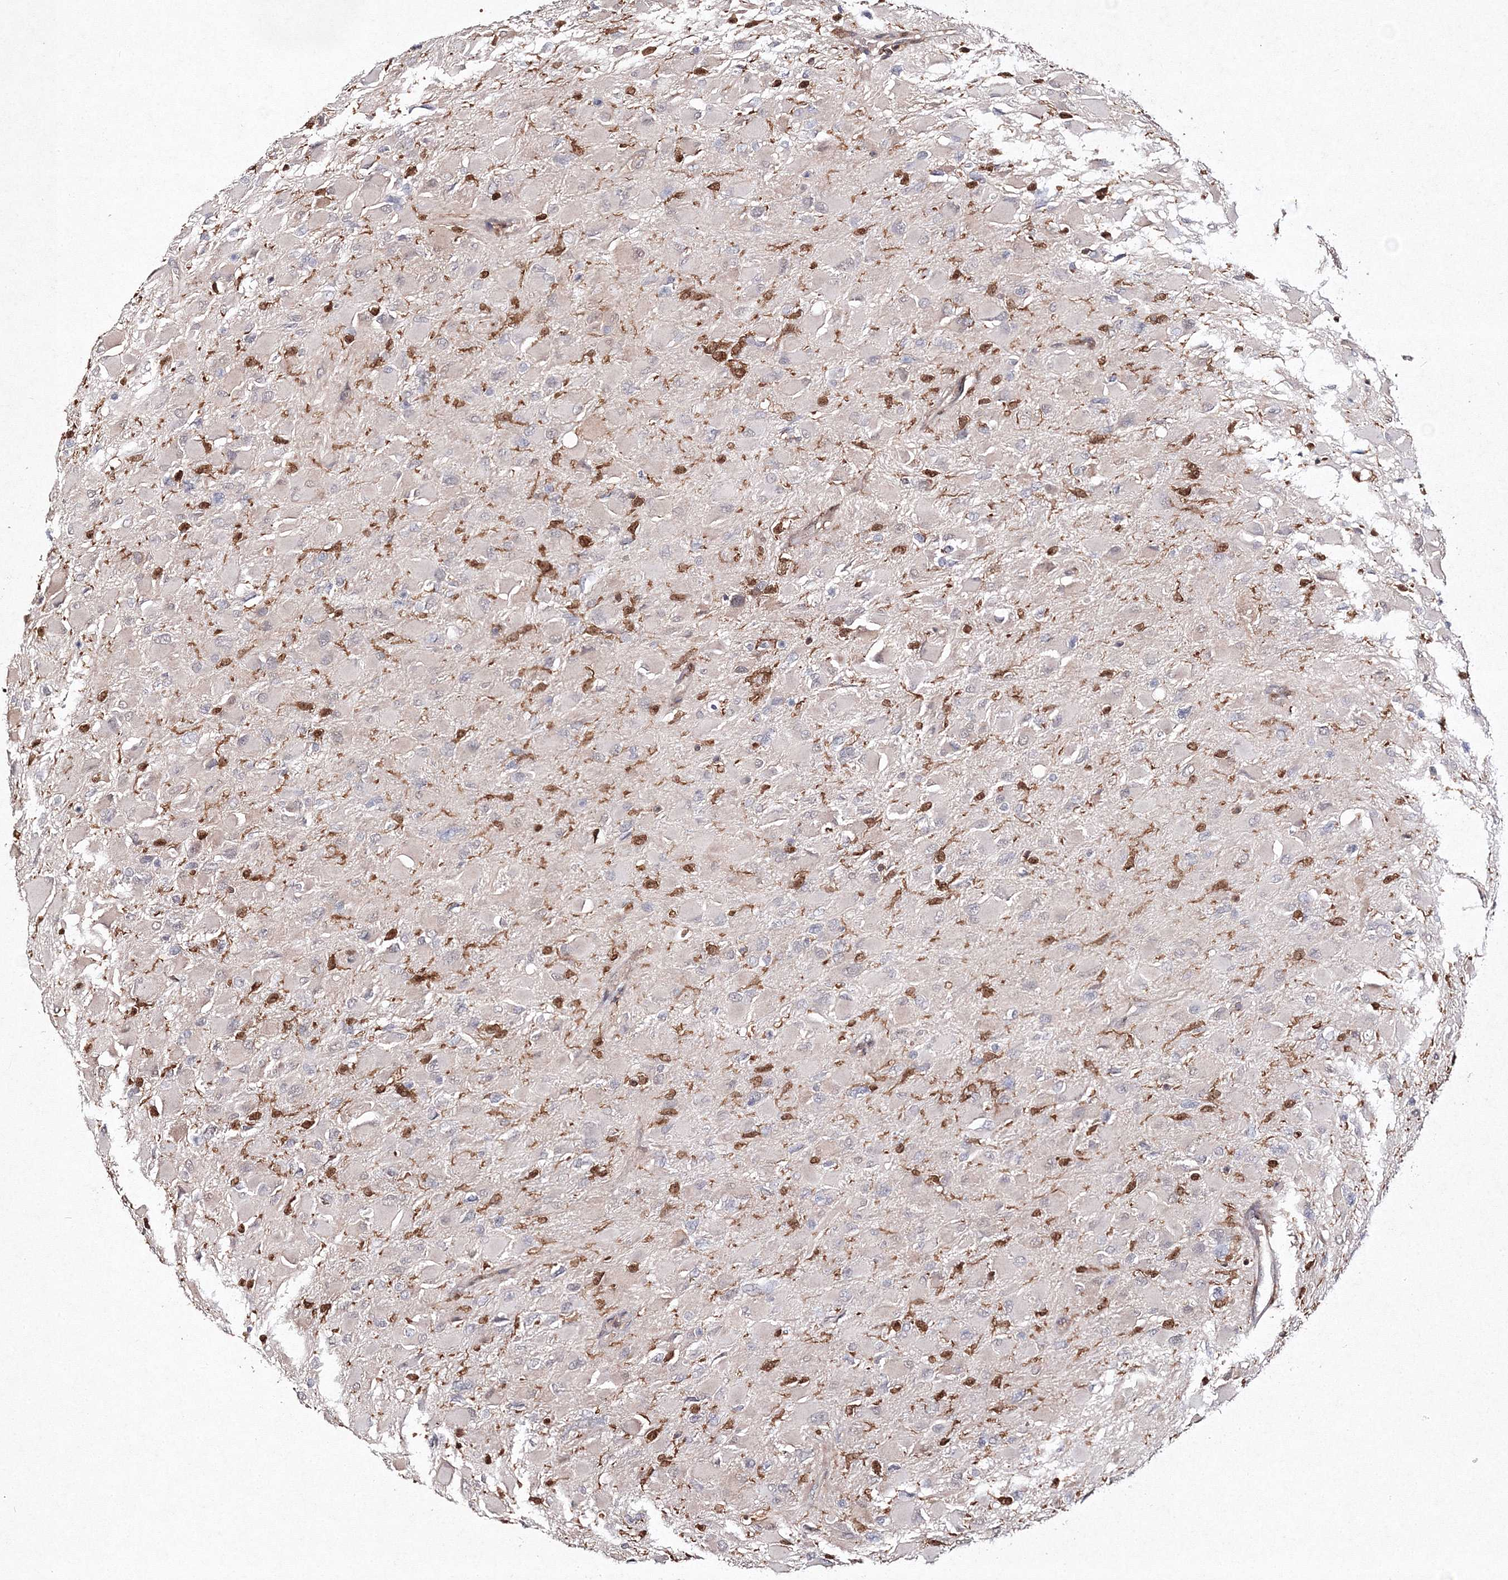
{"staining": {"intensity": "negative", "quantity": "none", "location": "none"}, "tissue": "glioma", "cell_type": "Tumor cells", "image_type": "cancer", "snomed": [{"axis": "morphology", "description": "Glioma, malignant, High grade"}, {"axis": "topography", "description": "Cerebral cortex"}], "caption": "Tumor cells show no significant protein positivity in glioma.", "gene": "S100A11", "patient": {"sex": "female", "age": 36}}